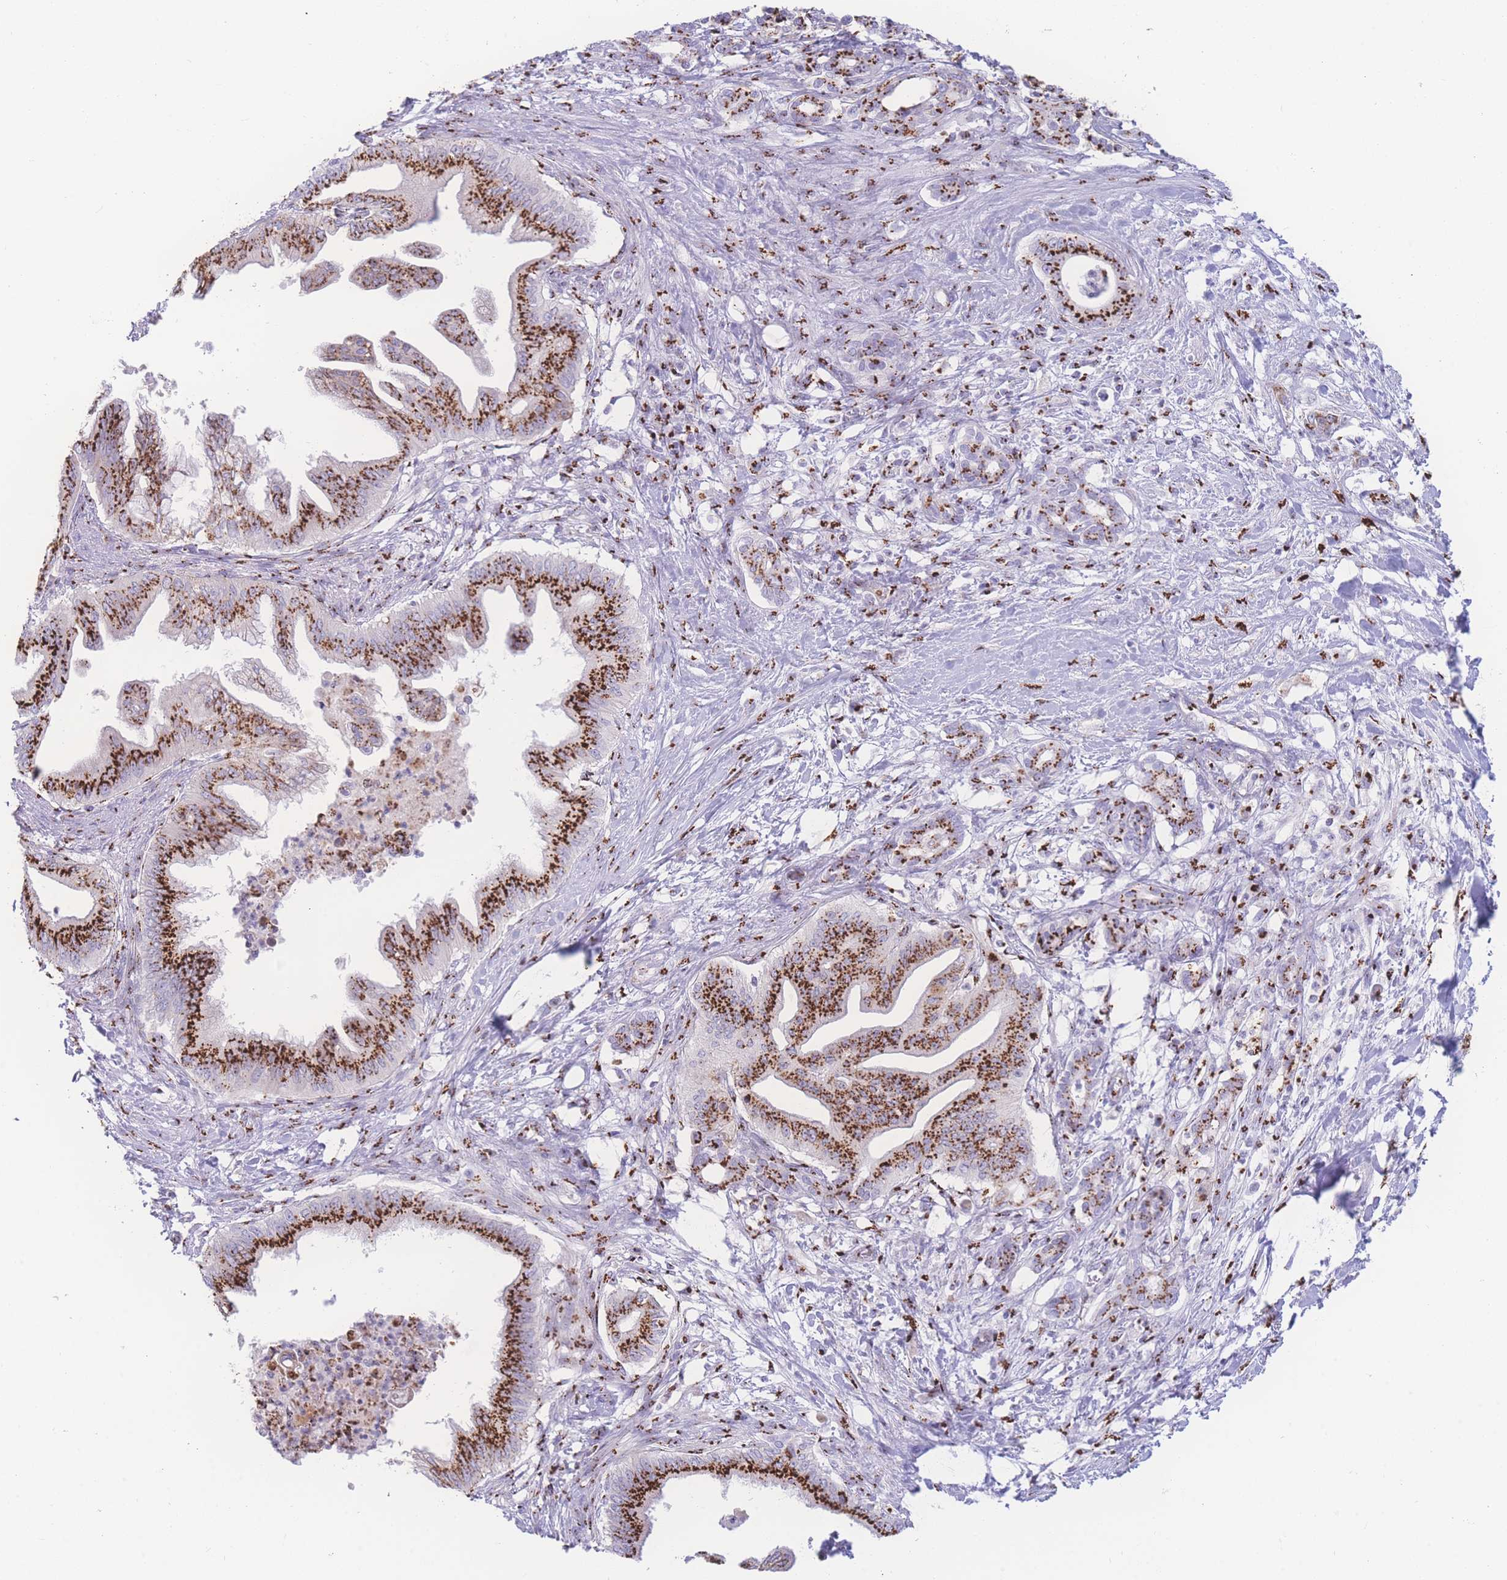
{"staining": {"intensity": "strong", "quantity": ">75%", "location": "cytoplasmic/membranous"}, "tissue": "pancreatic cancer", "cell_type": "Tumor cells", "image_type": "cancer", "snomed": [{"axis": "morphology", "description": "Adenocarcinoma, NOS"}, {"axis": "topography", "description": "Pancreas"}], "caption": "Immunohistochemistry (DAB) staining of pancreatic adenocarcinoma displays strong cytoplasmic/membranous protein staining in approximately >75% of tumor cells.", "gene": "GOLM2", "patient": {"sex": "male", "age": 58}}